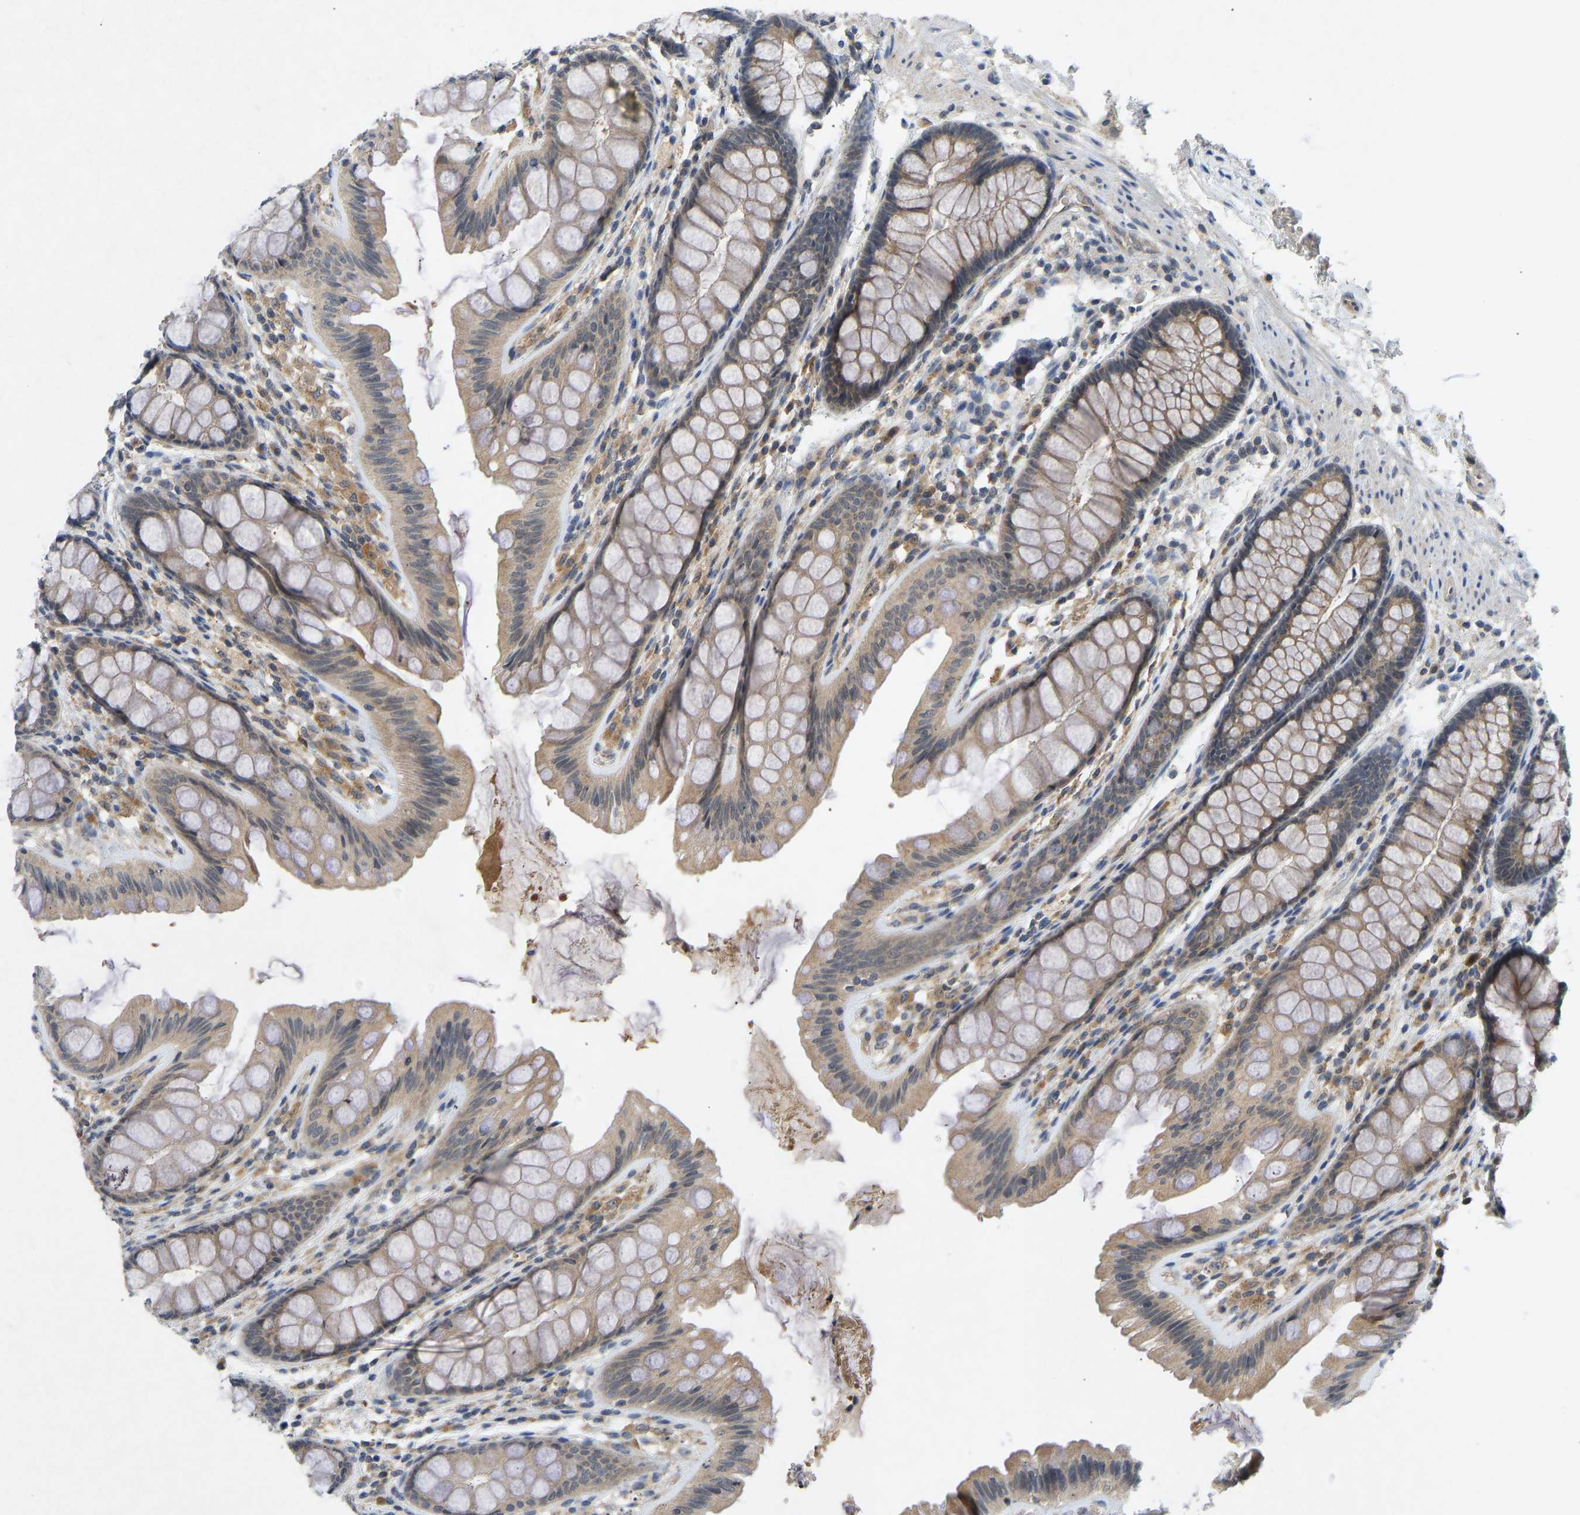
{"staining": {"intensity": "weak", "quantity": ">75%", "location": "cytoplasmic/membranous"}, "tissue": "colon", "cell_type": "Endothelial cells", "image_type": "normal", "snomed": [{"axis": "morphology", "description": "Normal tissue, NOS"}, {"axis": "topography", "description": "Colon"}], "caption": "Immunohistochemical staining of normal human colon demonstrates weak cytoplasmic/membranous protein expression in approximately >75% of endothelial cells. The staining was performed using DAB (3,3'-diaminobenzidine), with brown indicating positive protein expression. Nuclei are stained blue with hematoxylin.", "gene": "PDE7A", "patient": {"sex": "female", "age": 56}}